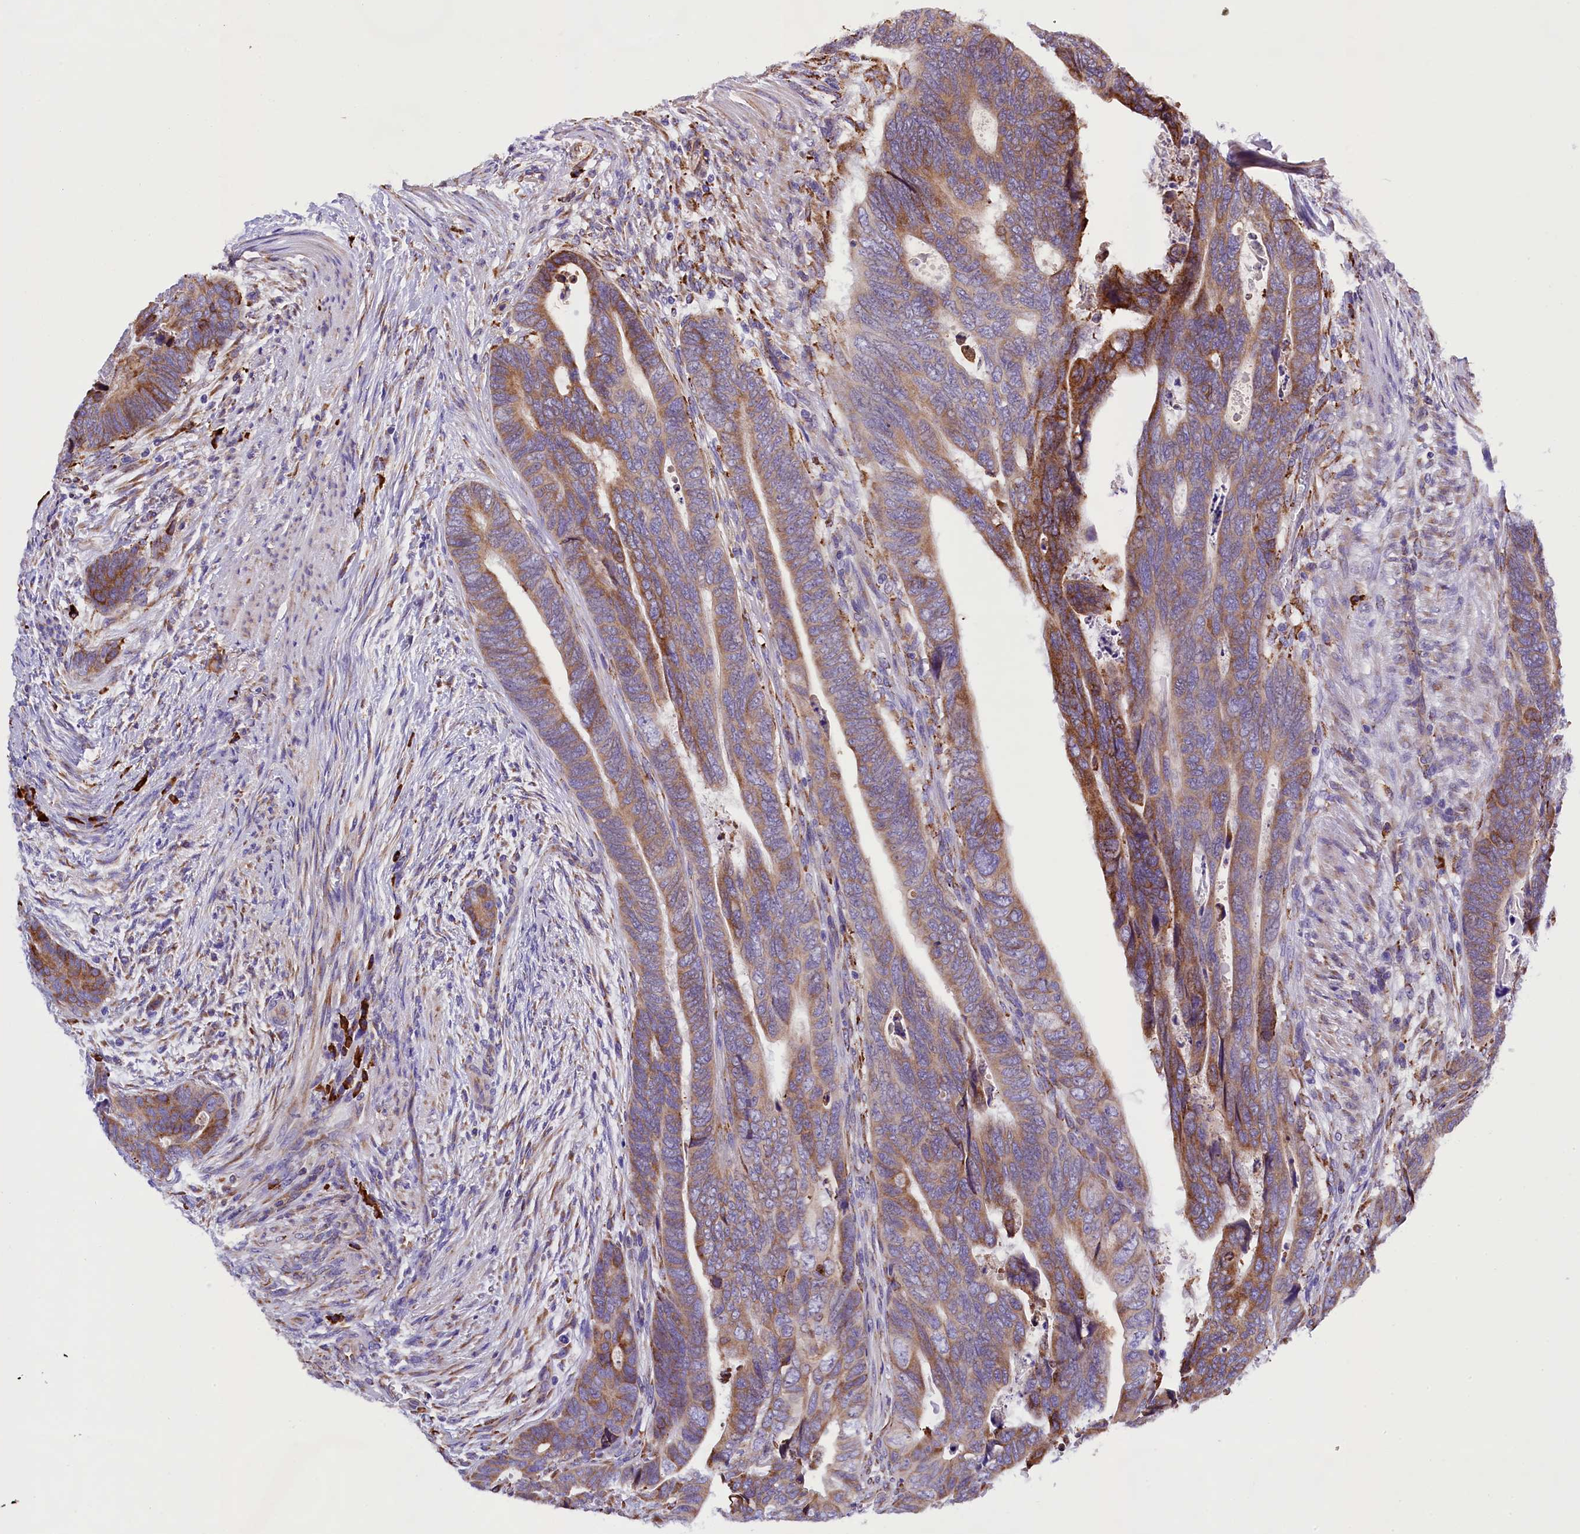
{"staining": {"intensity": "moderate", "quantity": "<25%", "location": "cytoplasmic/membranous"}, "tissue": "colorectal cancer", "cell_type": "Tumor cells", "image_type": "cancer", "snomed": [{"axis": "morphology", "description": "Adenocarcinoma, NOS"}, {"axis": "topography", "description": "Rectum"}], "caption": "Immunohistochemical staining of human colorectal cancer (adenocarcinoma) demonstrates low levels of moderate cytoplasmic/membranous protein positivity in approximately <25% of tumor cells. The staining is performed using DAB (3,3'-diaminobenzidine) brown chromogen to label protein expression. The nuclei are counter-stained blue using hematoxylin.", "gene": "CAPS2", "patient": {"sex": "female", "age": 78}}